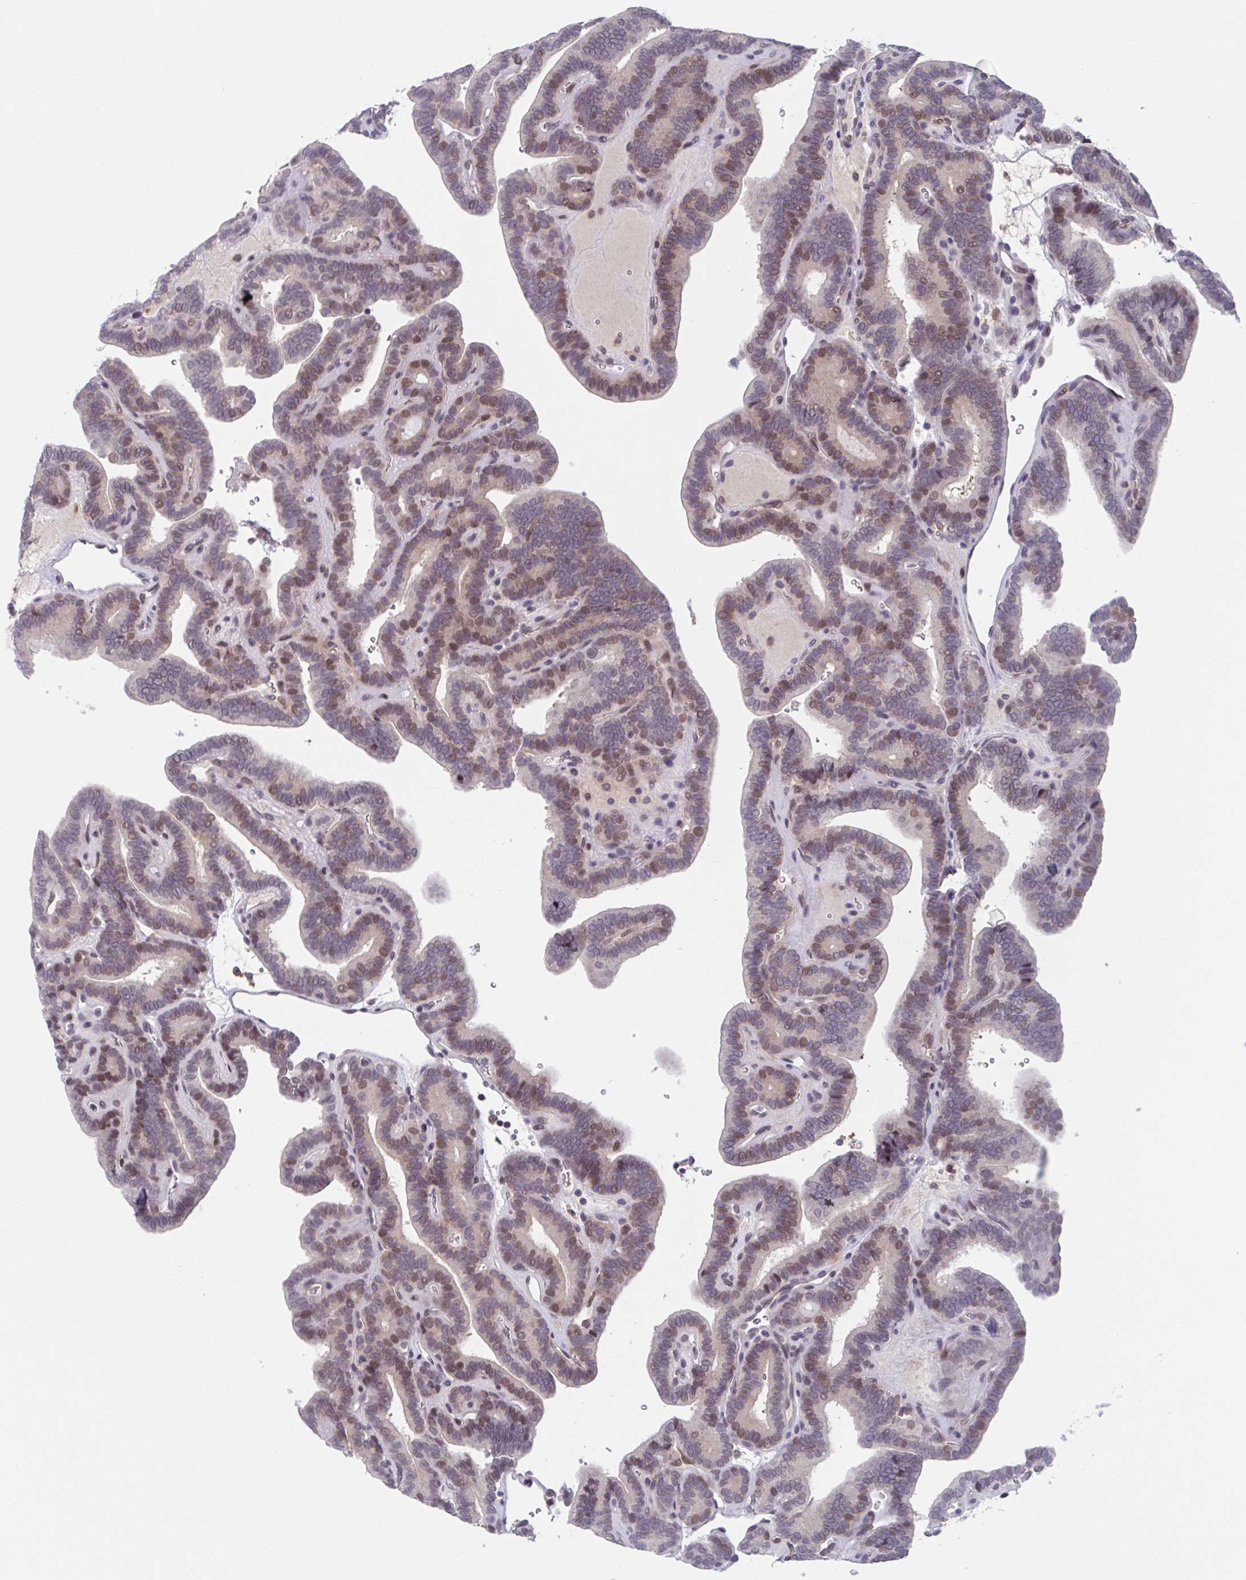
{"staining": {"intensity": "moderate", "quantity": "25%-75%", "location": "nuclear"}, "tissue": "thyroid cancer", "cell_type": "Tumor cells", "image_type": "cancer", "snomed": [{"axis": "morphology", "description": "Papillary adenocarcinoma, NOS"}, {"axis": "topography", "description": "Thyroid gland"}], "caption": "Papillary adenocarcinoma (thyroid) stained with a brown dye shows moderate nuclear positive positivity in approximately 25%-75% of tumor cells.", "gene": "RIOK1", "patient": {"sex": "female", "age": 21}}